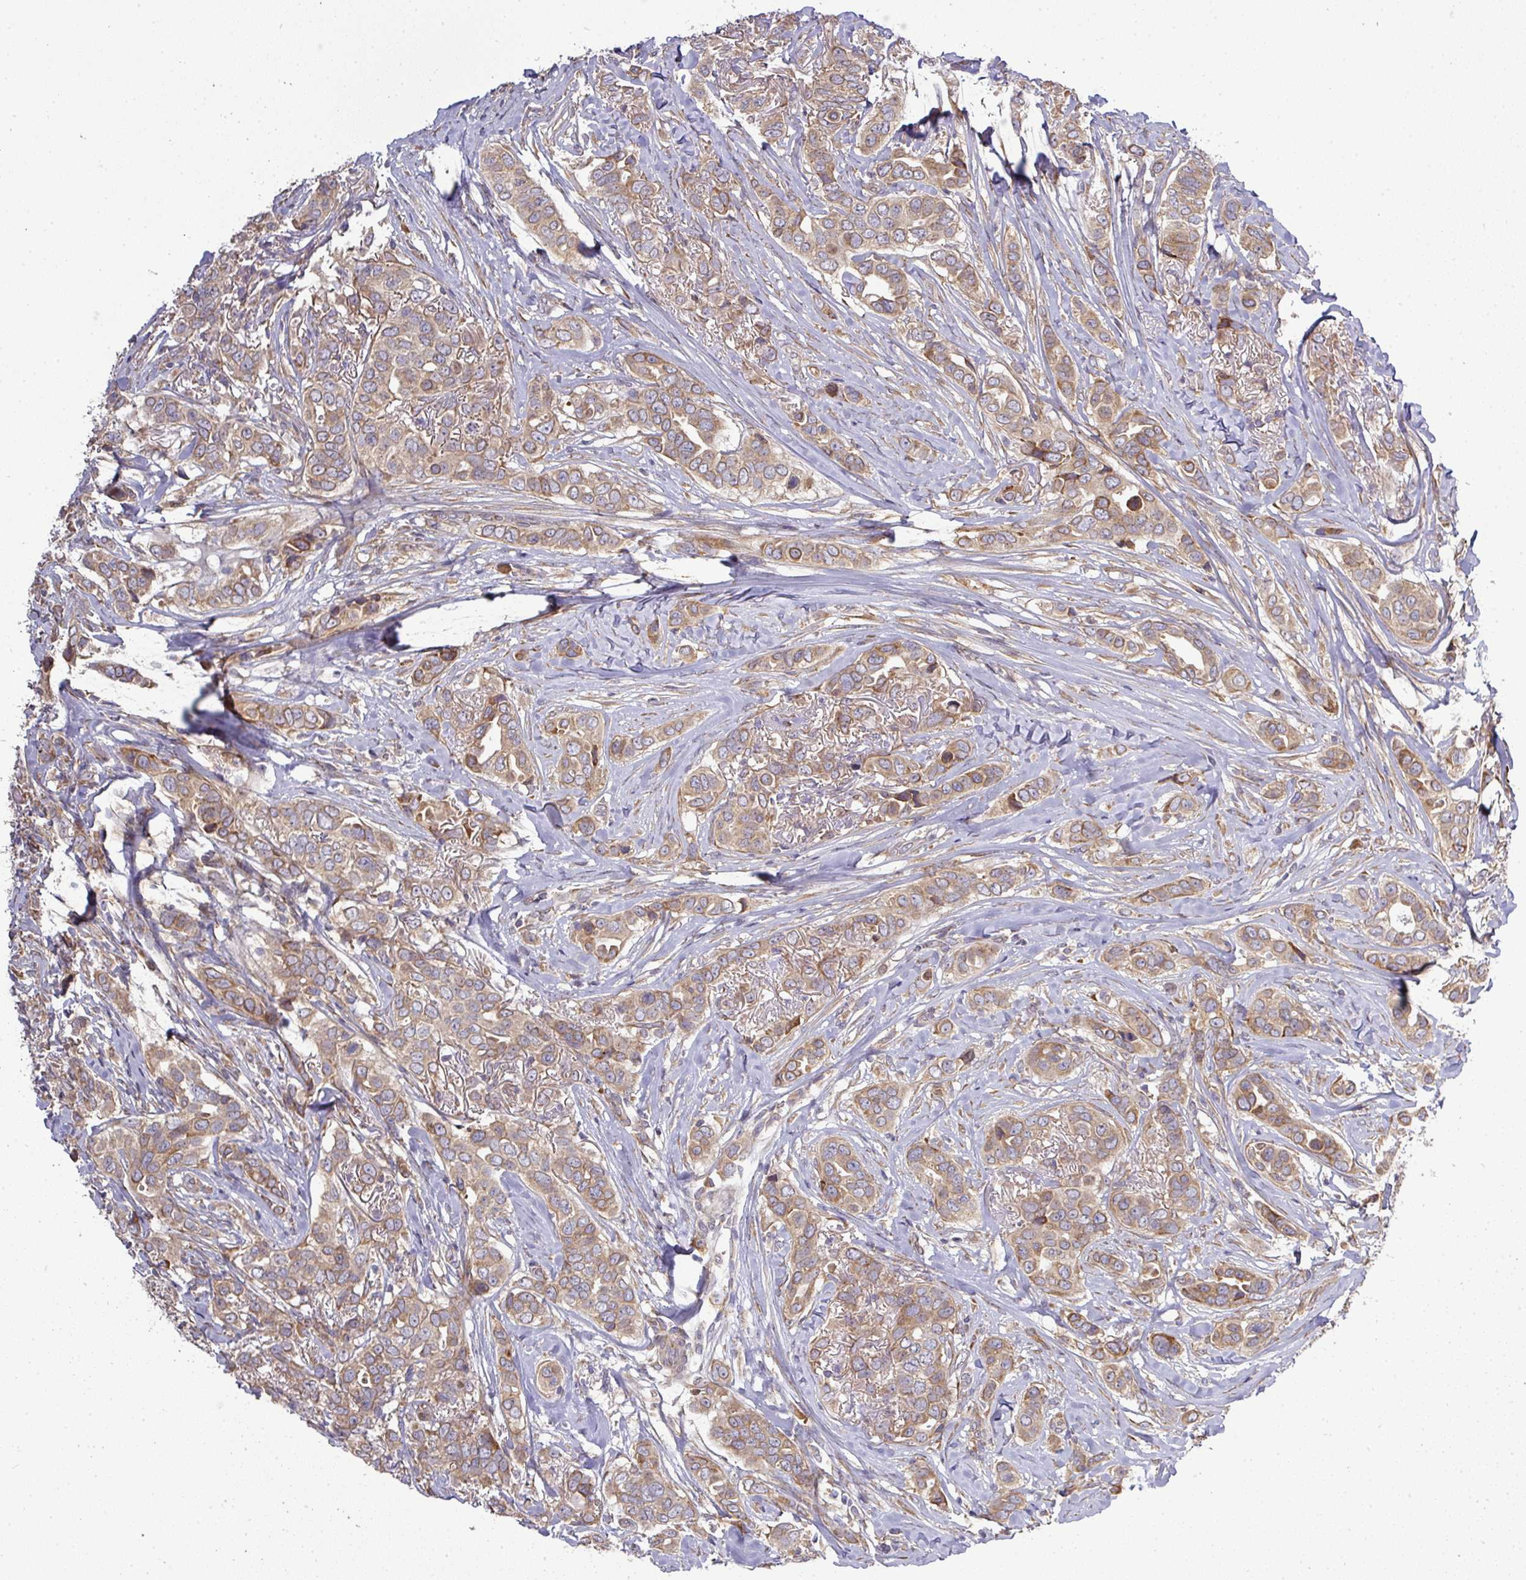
{"staining": {"intensity": "moderate", "quantity": ">75%", "location": "cytoplasmic/membranous"}, "tissue": "breast cancer", "cell_type": "Tumor cells", "image_type": "cancer", "snomed": [{"axis": "morphology", "description": "Lobular carcinoma"}, {"axis": "topography", "description": "Breast"}], "caption": "High-magnification brightfield microscopy of breast cancer stained with DAB (3,3'-diaminobenzidine) (brown) and counterstained with hematoxylin (blue). tumor cells exhibit moderate cytoplasmic/membranous positivity is seen in about>75% of cells.", "gene": "GALP", "patient": {"sex": "female", "age": 51}}